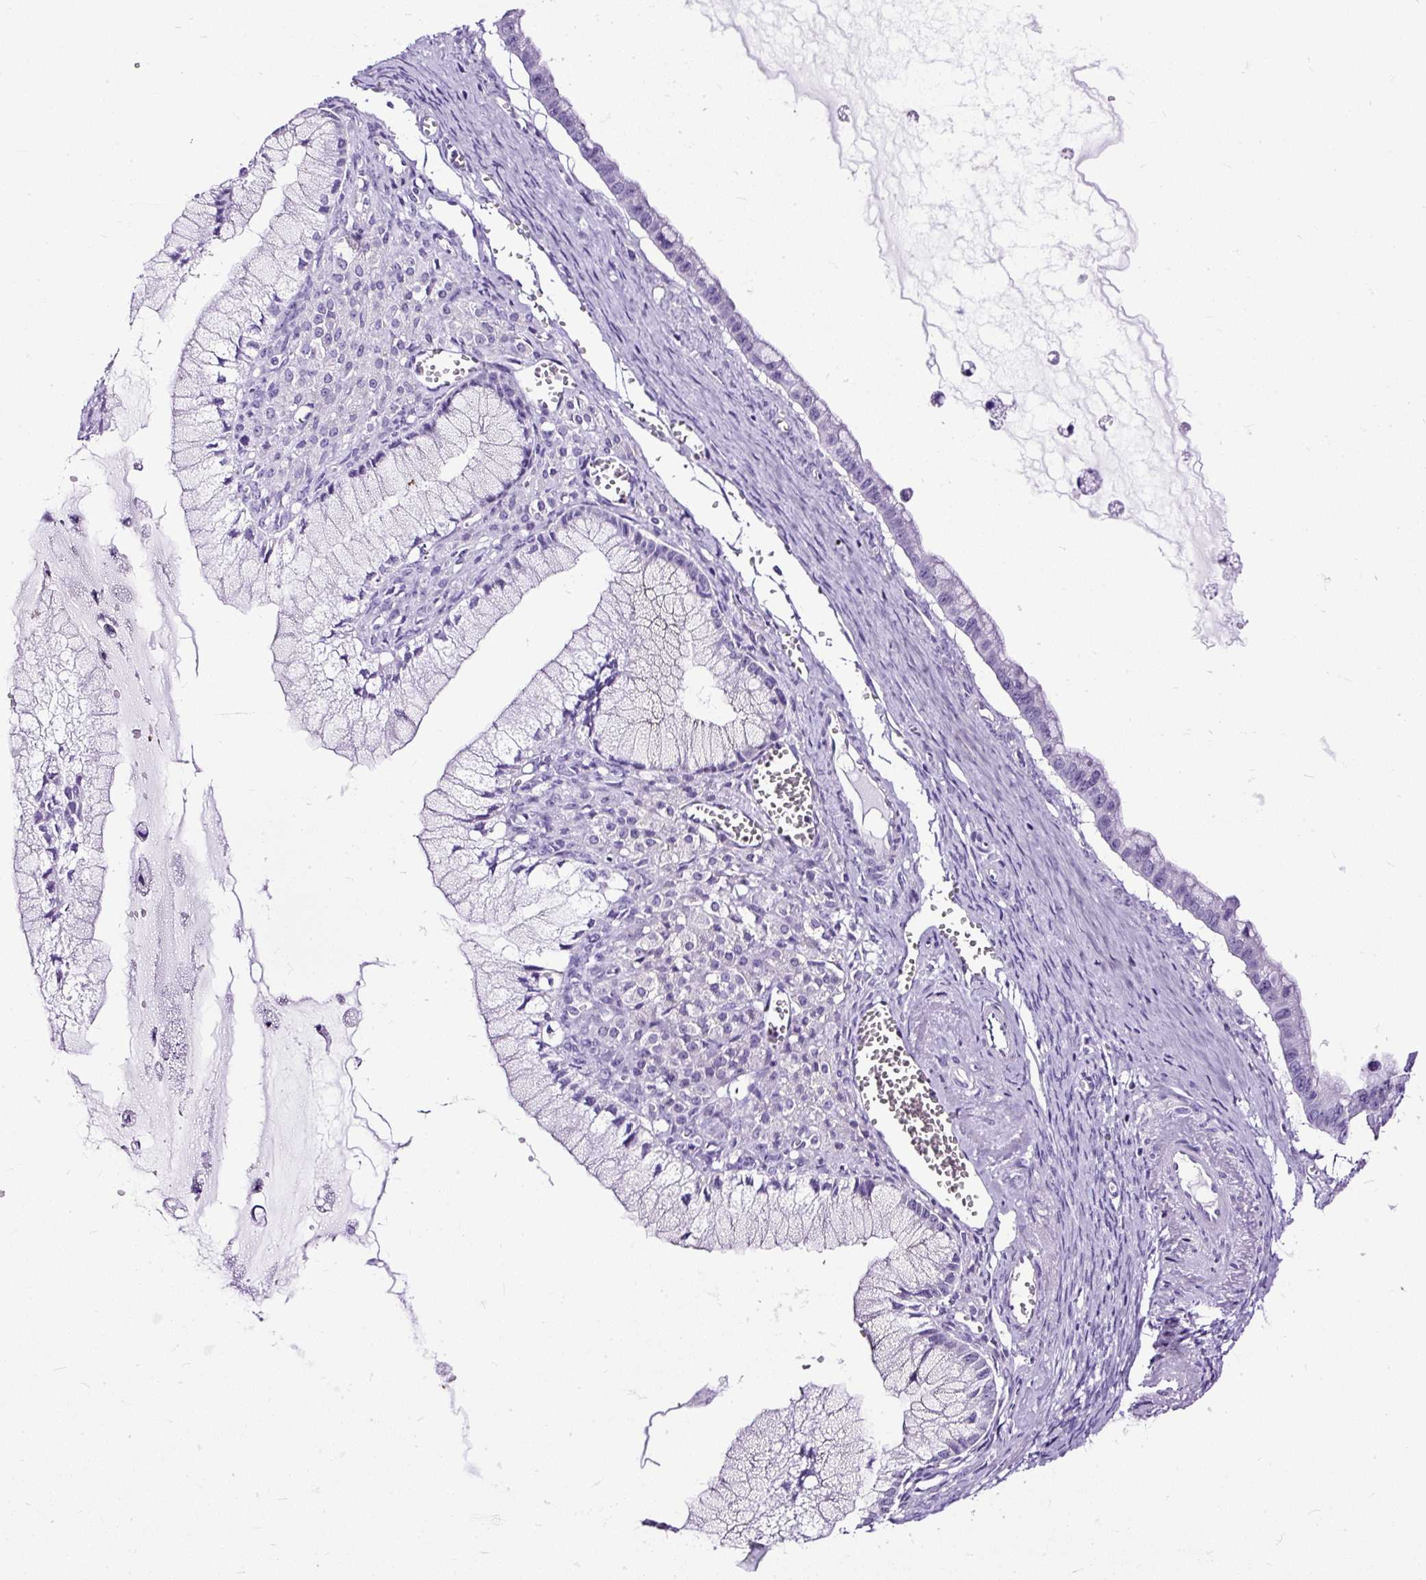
{"staining": {"intensity": "negative", "quantity": "none", "location": "none"}, "tissue": "ovarian cancer", "cell_type": "Tumor cells", "image_type": "cancer", "snomed": [{"axis": "morphology", "description": "Cystadenocarcinoma, mucinous, NOS"}, {"axis": "topography", "description": "Ovary"}], "caption": "The micrograph shows no significant positivity in tumor cells of mucinous cystadenocarcinoma (ovarian).", "gene": "HEY1", "patient": {"sex": "female", "age": 59}}